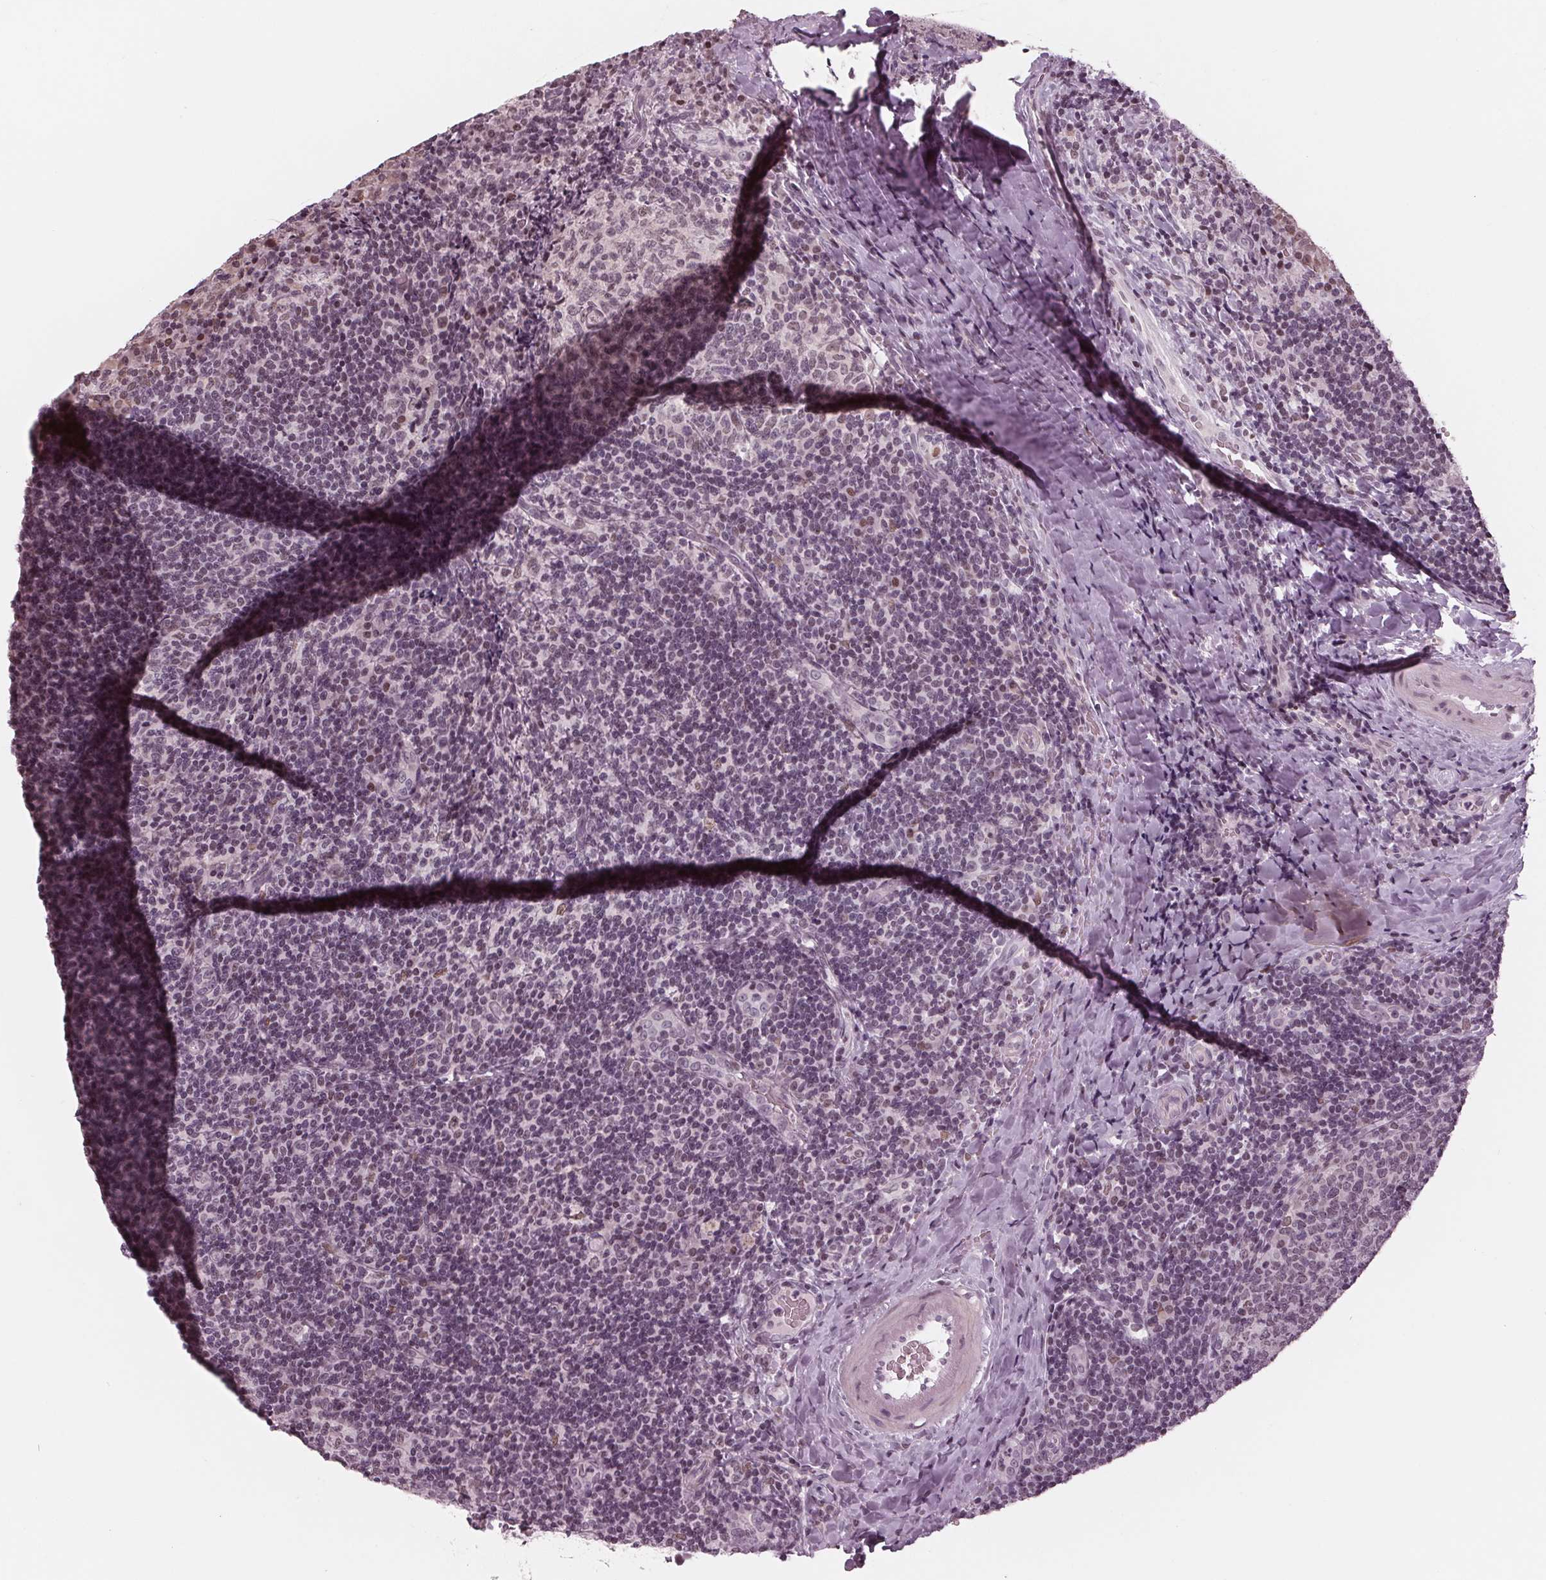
{"staining": {"intensity": "weak", "quantity": "25%-75%", "location": "nuclear"}, "tissue": "tonsil", "cell_type": "Germinal center cells", "image_type": "normal", "snomed": [{"axis": "morphology", "description": "Normal tissue, NOS"}, {"axis": "topography", "description": "Tonsil"}], "caption": "Brown immunohistochemical staining in normal human tonsil reveals weak nuclear expression in approximately 25%-75% of germinal center cells.", "gene": "DNMT3L", "patient": {"sex": "male", "age": 17}}